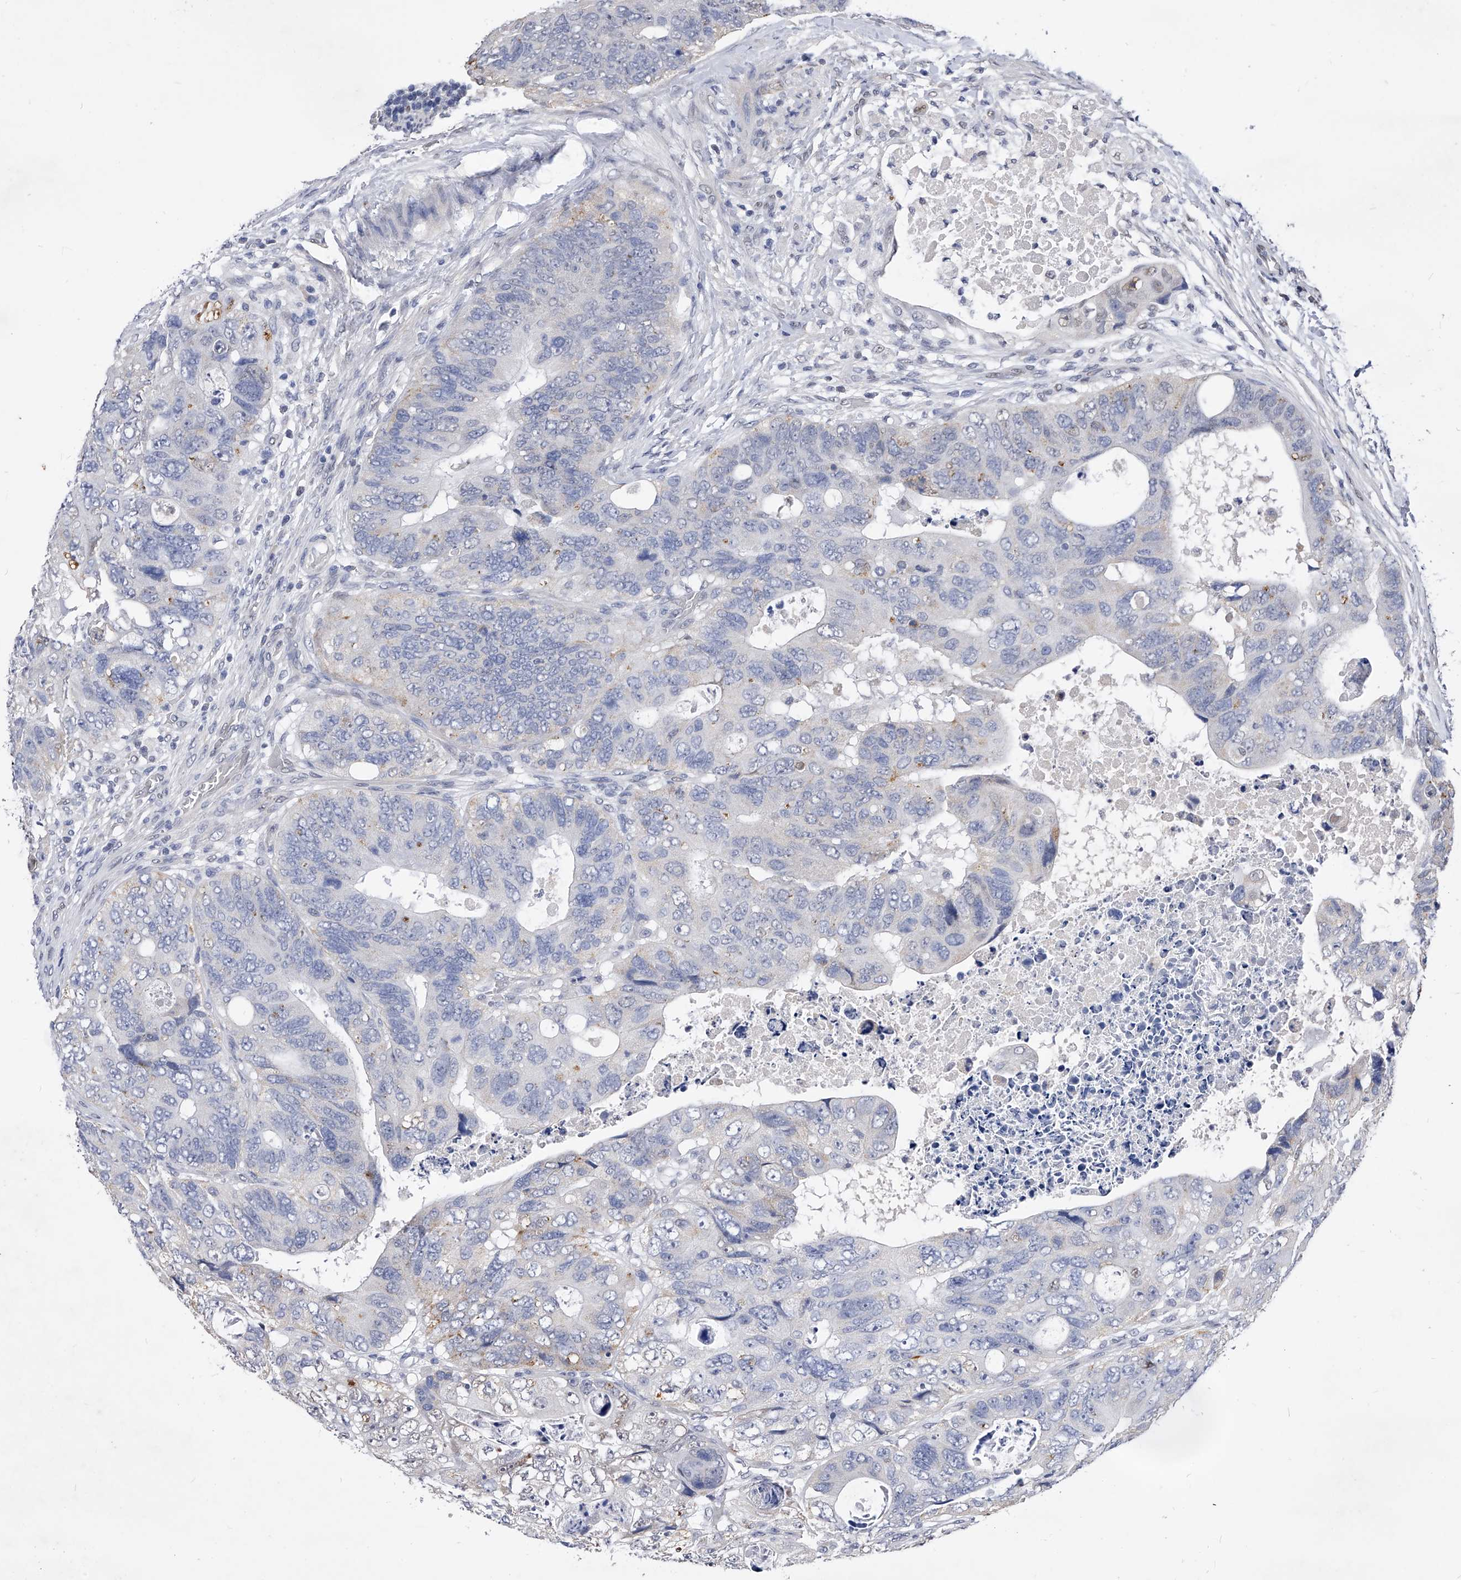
{"staining": {"intensity": "weak", "quantity": "<25%", "location": "cytoplasmic/membranous"}, "tissue": "colorectal cancer", "cell_type": "Tumor cells", "image_type": "cancer", "snomed": [{"axis": "morphology", "description": "Adenocarcinoma, NOS"}, {"axis": "topography", "description": "Rectum"}], "caption": "A high-resolution photomicrograph shows immunohistochemistry (IHC) staining of adenocarcinoma (colorectal), which shows no significant staining in tumor cells.", "gene": "ZNF529", "patient": {"sex": "male", "age": 59}}